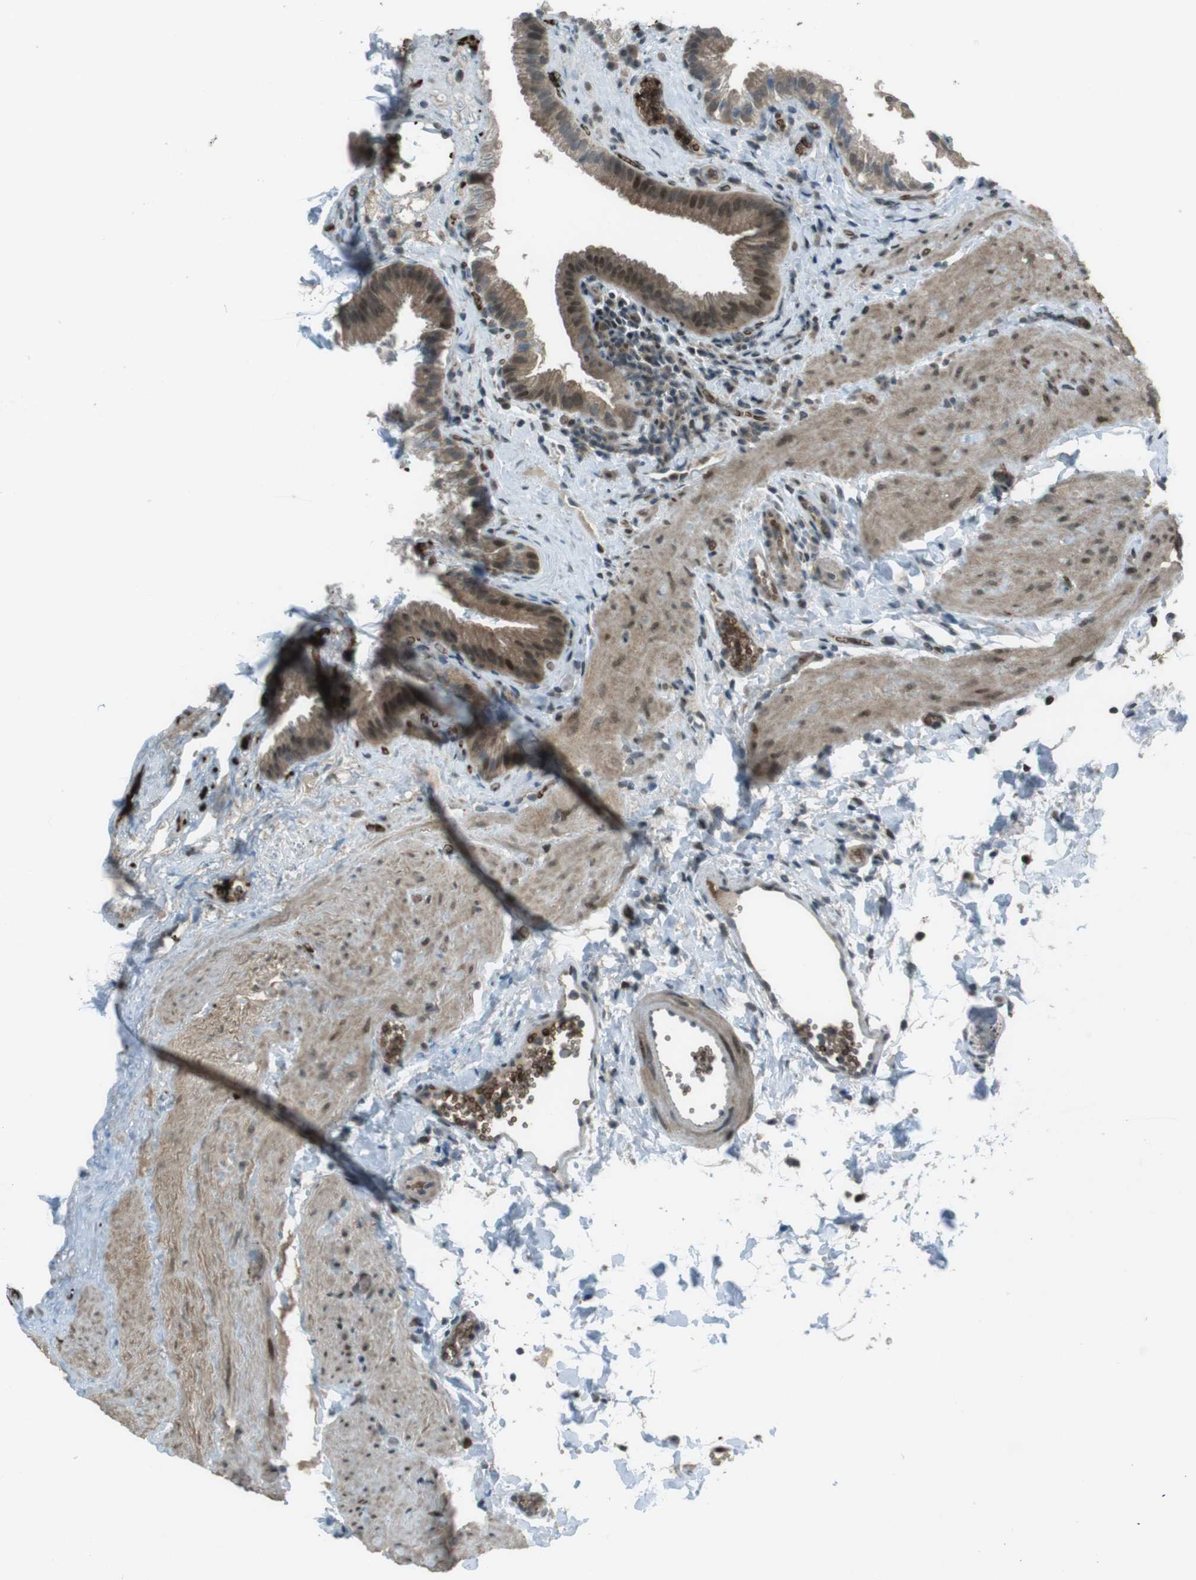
{"staining": {"intensity": "moderate", "quantity": ">75%", "location": "cytoplasmic/membranous,nuclear"}, "tissue": "gallbladder", "cell_type": "Glandular cells", "image_type": "normal", "snomed": [{"axis": "morphology", "description": "Normal tissue, NOS"}, {"axis": "topography", "description": "Gallbladder"}], "caption": "The photomicrograph displays immunohistochemical staining of unremarkable gallbladder. There is moderate cytoplasmic/membranous,nuclear staining is seen in approximately >75% of glandular cells.", "gene": "SLITRK5", "patient": {"sex": "female", "age": 24}}